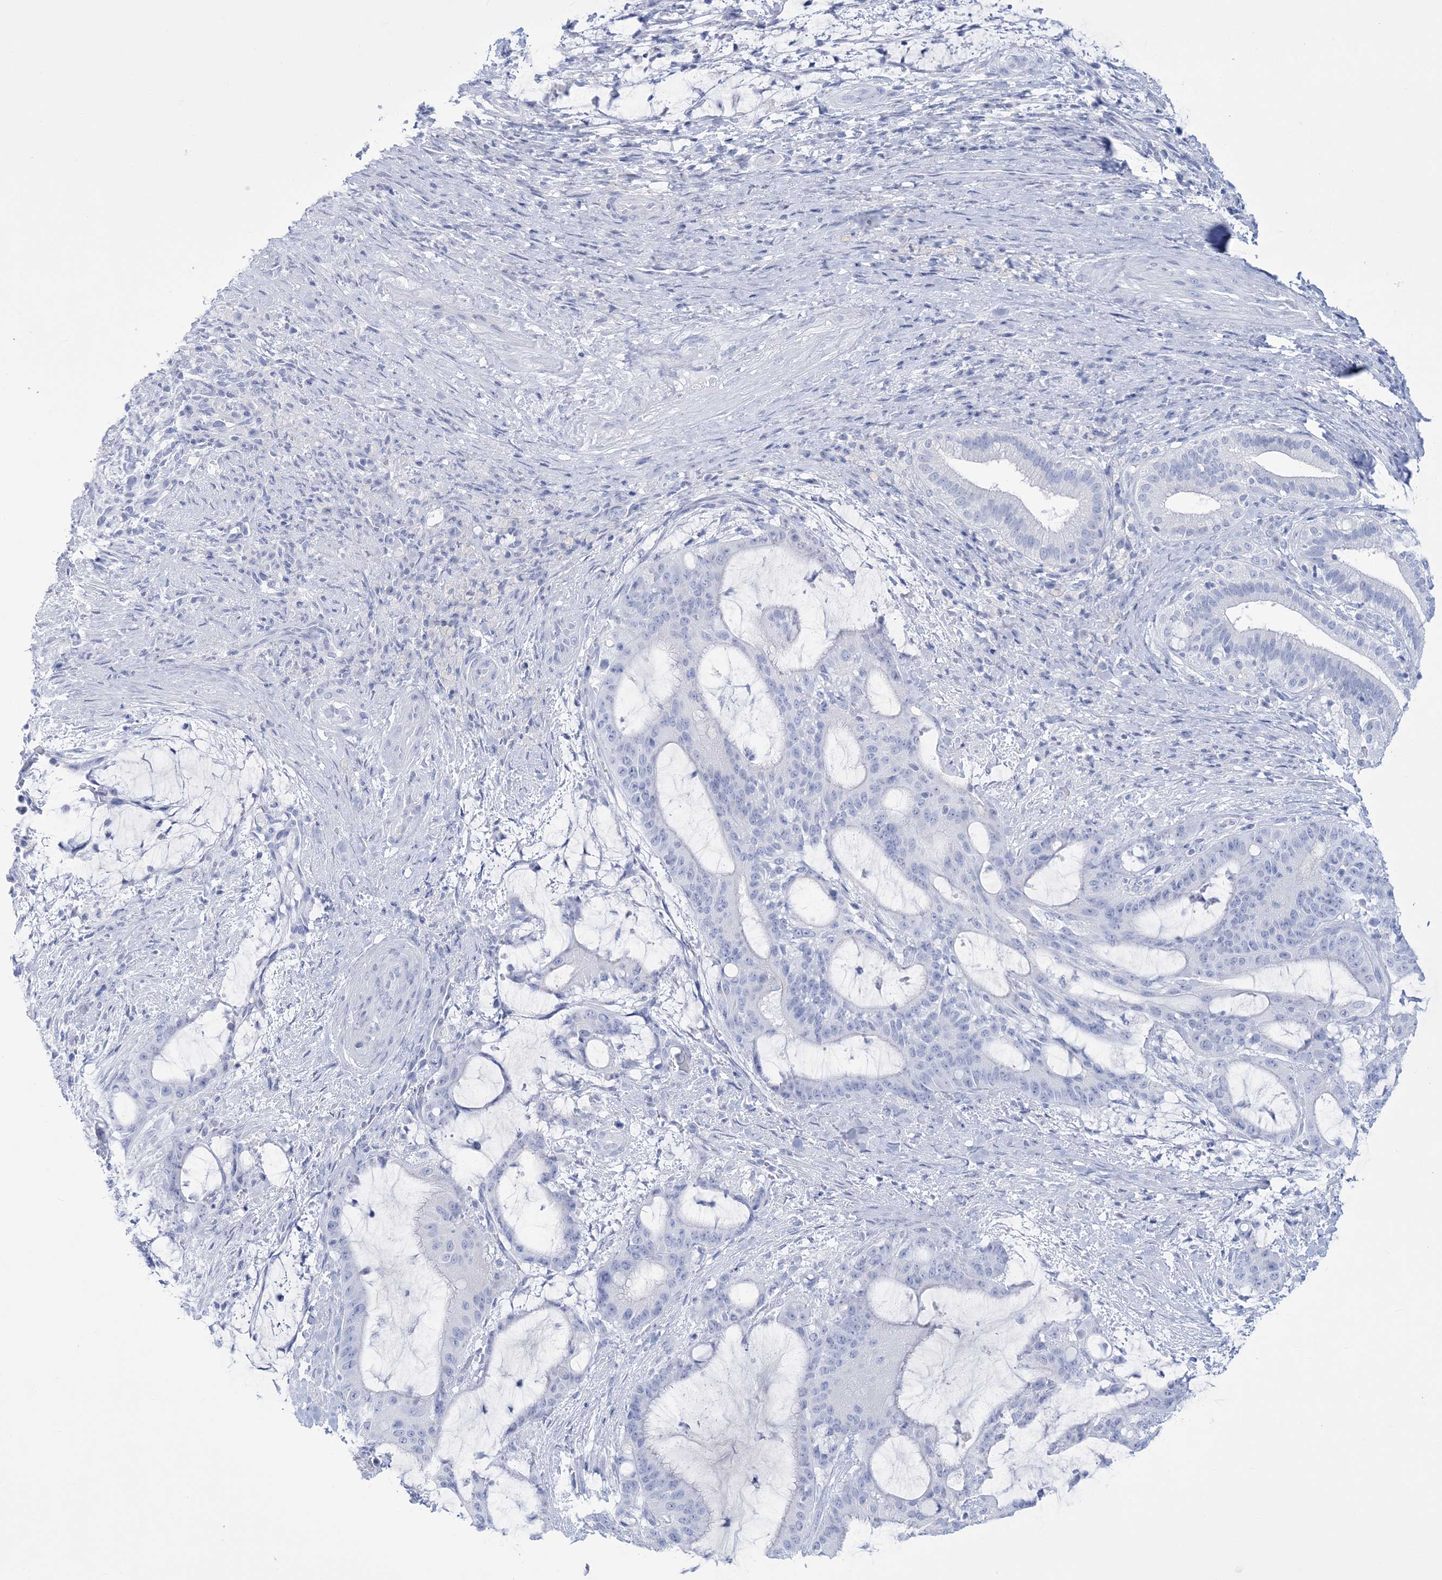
{"staining": {"intensity": "negative", "quantity": "none", "location": "none"}, "tissue": "liver cancer", "cell_type": "Tumor cells", "image_type": "cancer", "snomed": [{"axis": "morphology", "description": "Normal tissue, NOS"}, {"axis": "morphology", "description": "Cholangiocarcinoma"}, {"axis": "topography", "description": "Liver"}, {"axis": "topography", "description": "Peripheral nerve tissue"}], "caption": "High power microscopy photomicrograph of an immunohistochemistry histopathology image of liver cancer (cholangiocarcinoma), revealing no significant staining in tumor cells.", "gene": "RBP2", "patient": {"sex": "female", "age": 73}}